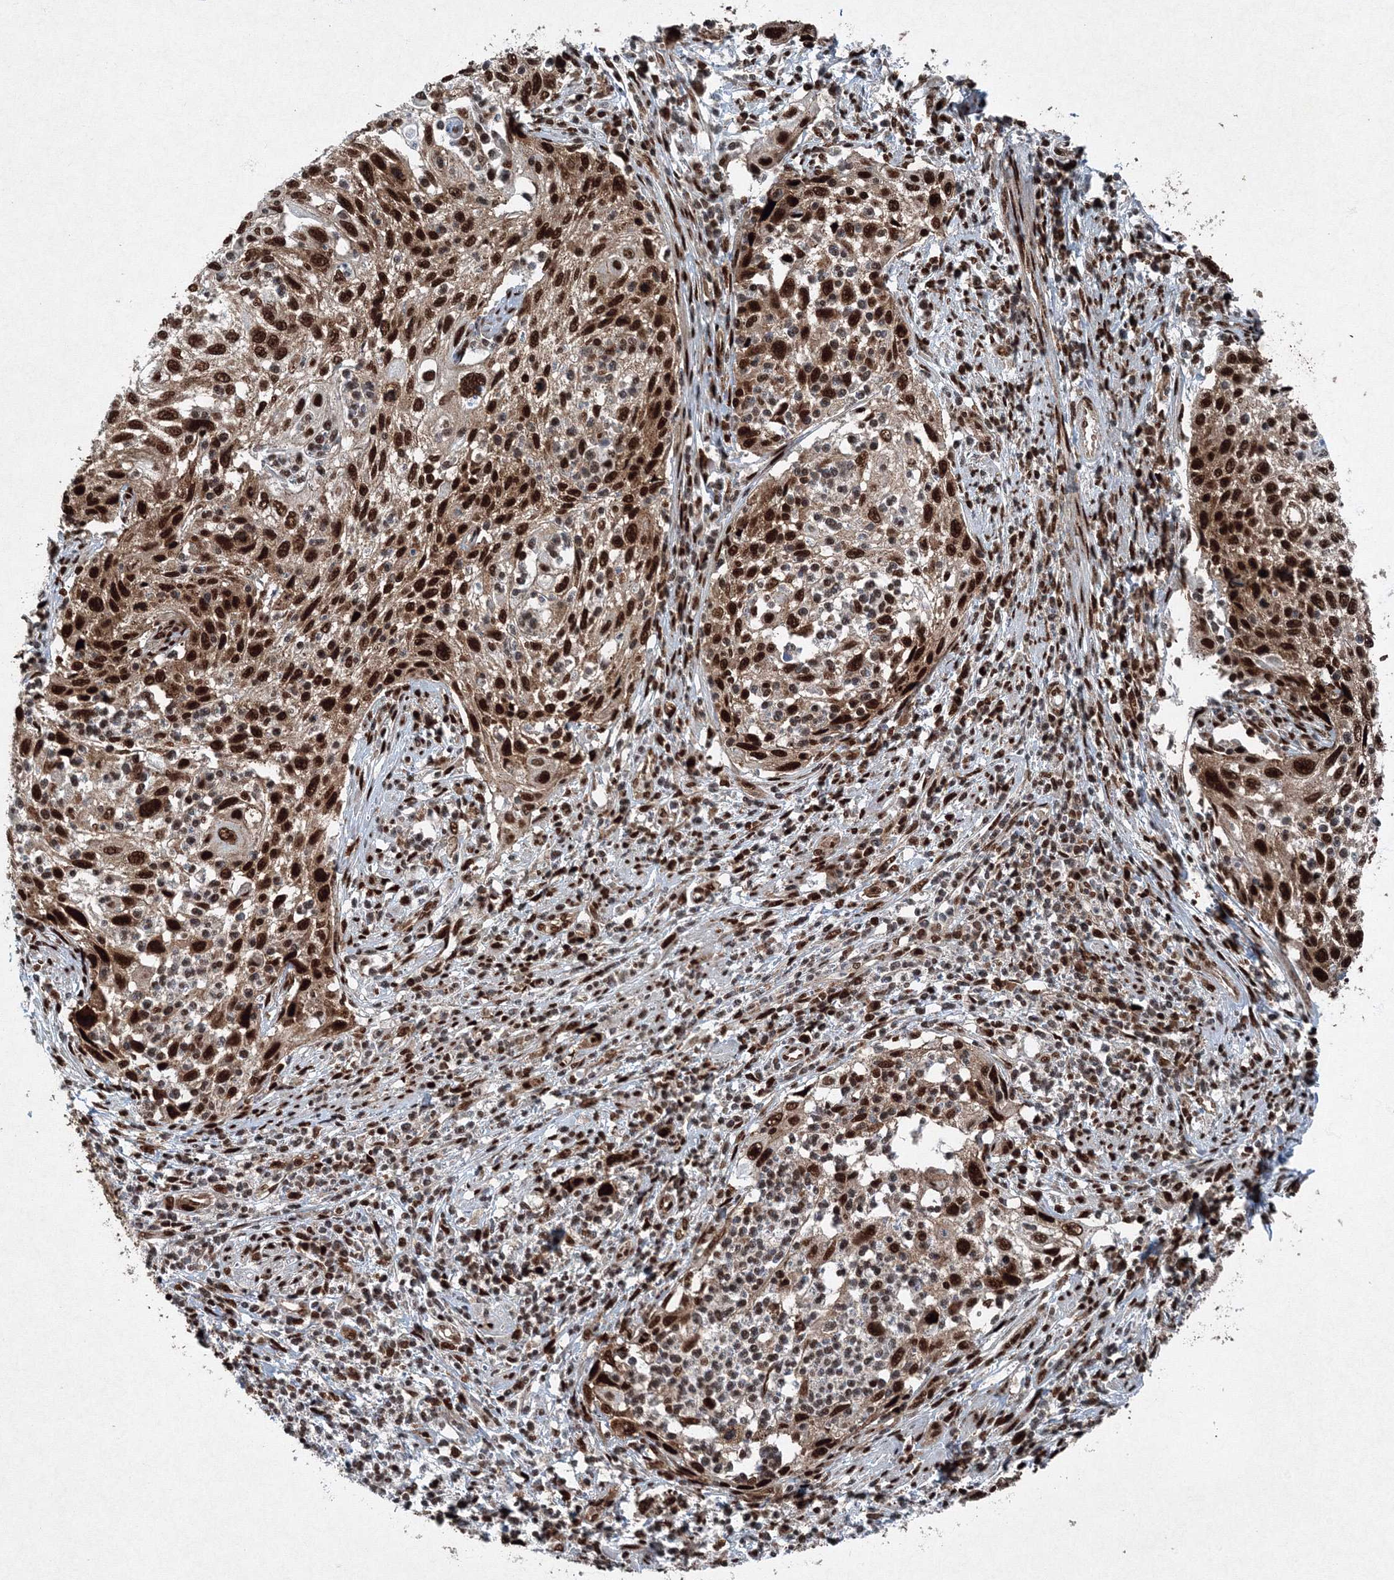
{"staining": {"intensity": "strong", "quantity": ">75%", "location": "nuclear"}, "tissue": "cervical cancer", "cell_type": "Tumor cells", "image_type": "cancer", "snomed": [{"axis": "morphology", "description": "Squamous cell carcinoma, NOS"}, {"axis": "topography", "description": "Cervix"}], "caption": "This histopathology image displays immunohistochemistry staining of cervical cancer, with high strong nuclear expression in approximately >75% of tumor cells.", "gene": "SNRPC", "patient": {"sex": "female", "age": 70}}